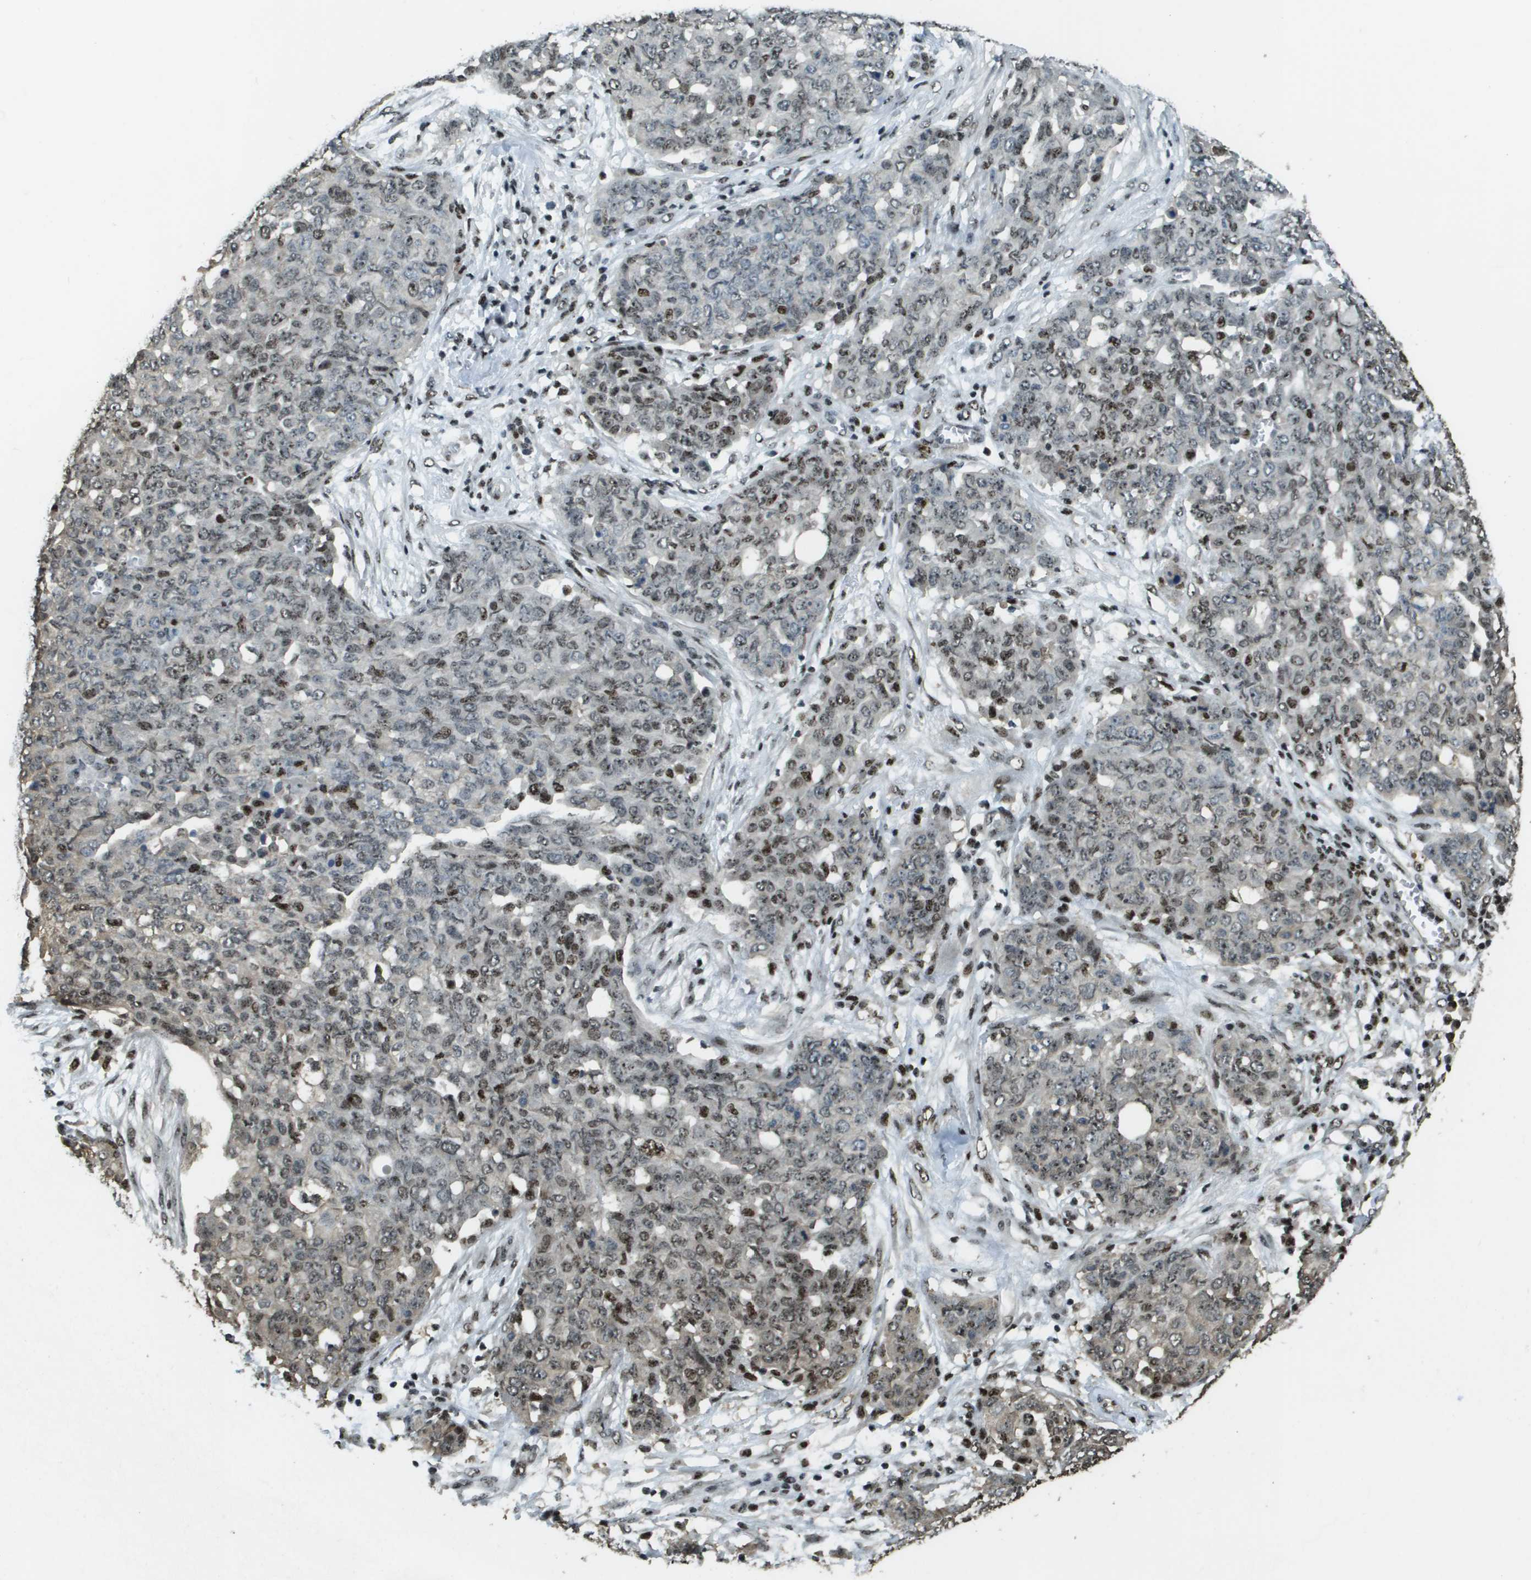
{"staining": {"intensity": "moderate", "quantity": "25%-75%", "location": "nuclear"}, "tissue": "ovarian cancer", "cell_type": "Tumor cells", "image_type": "cancer", "snomed": [{"axis": "morphology", "description": "Cystadenocarcinoma, serous, NOS"}, {"axis": "topography", "description": "Soft tissue"}, {"axis": "topography", "description": "Ovary"}], "caption": "A micrograph showing moderate nuclear staining in approximately 25%-75% of tumor cells in ovarian cancer (serous cystadenocarcinoma), as visualized by brown immunohistochemical staining.", "gene": "SP100", "patient": {"sex": "female", "age": 57}}